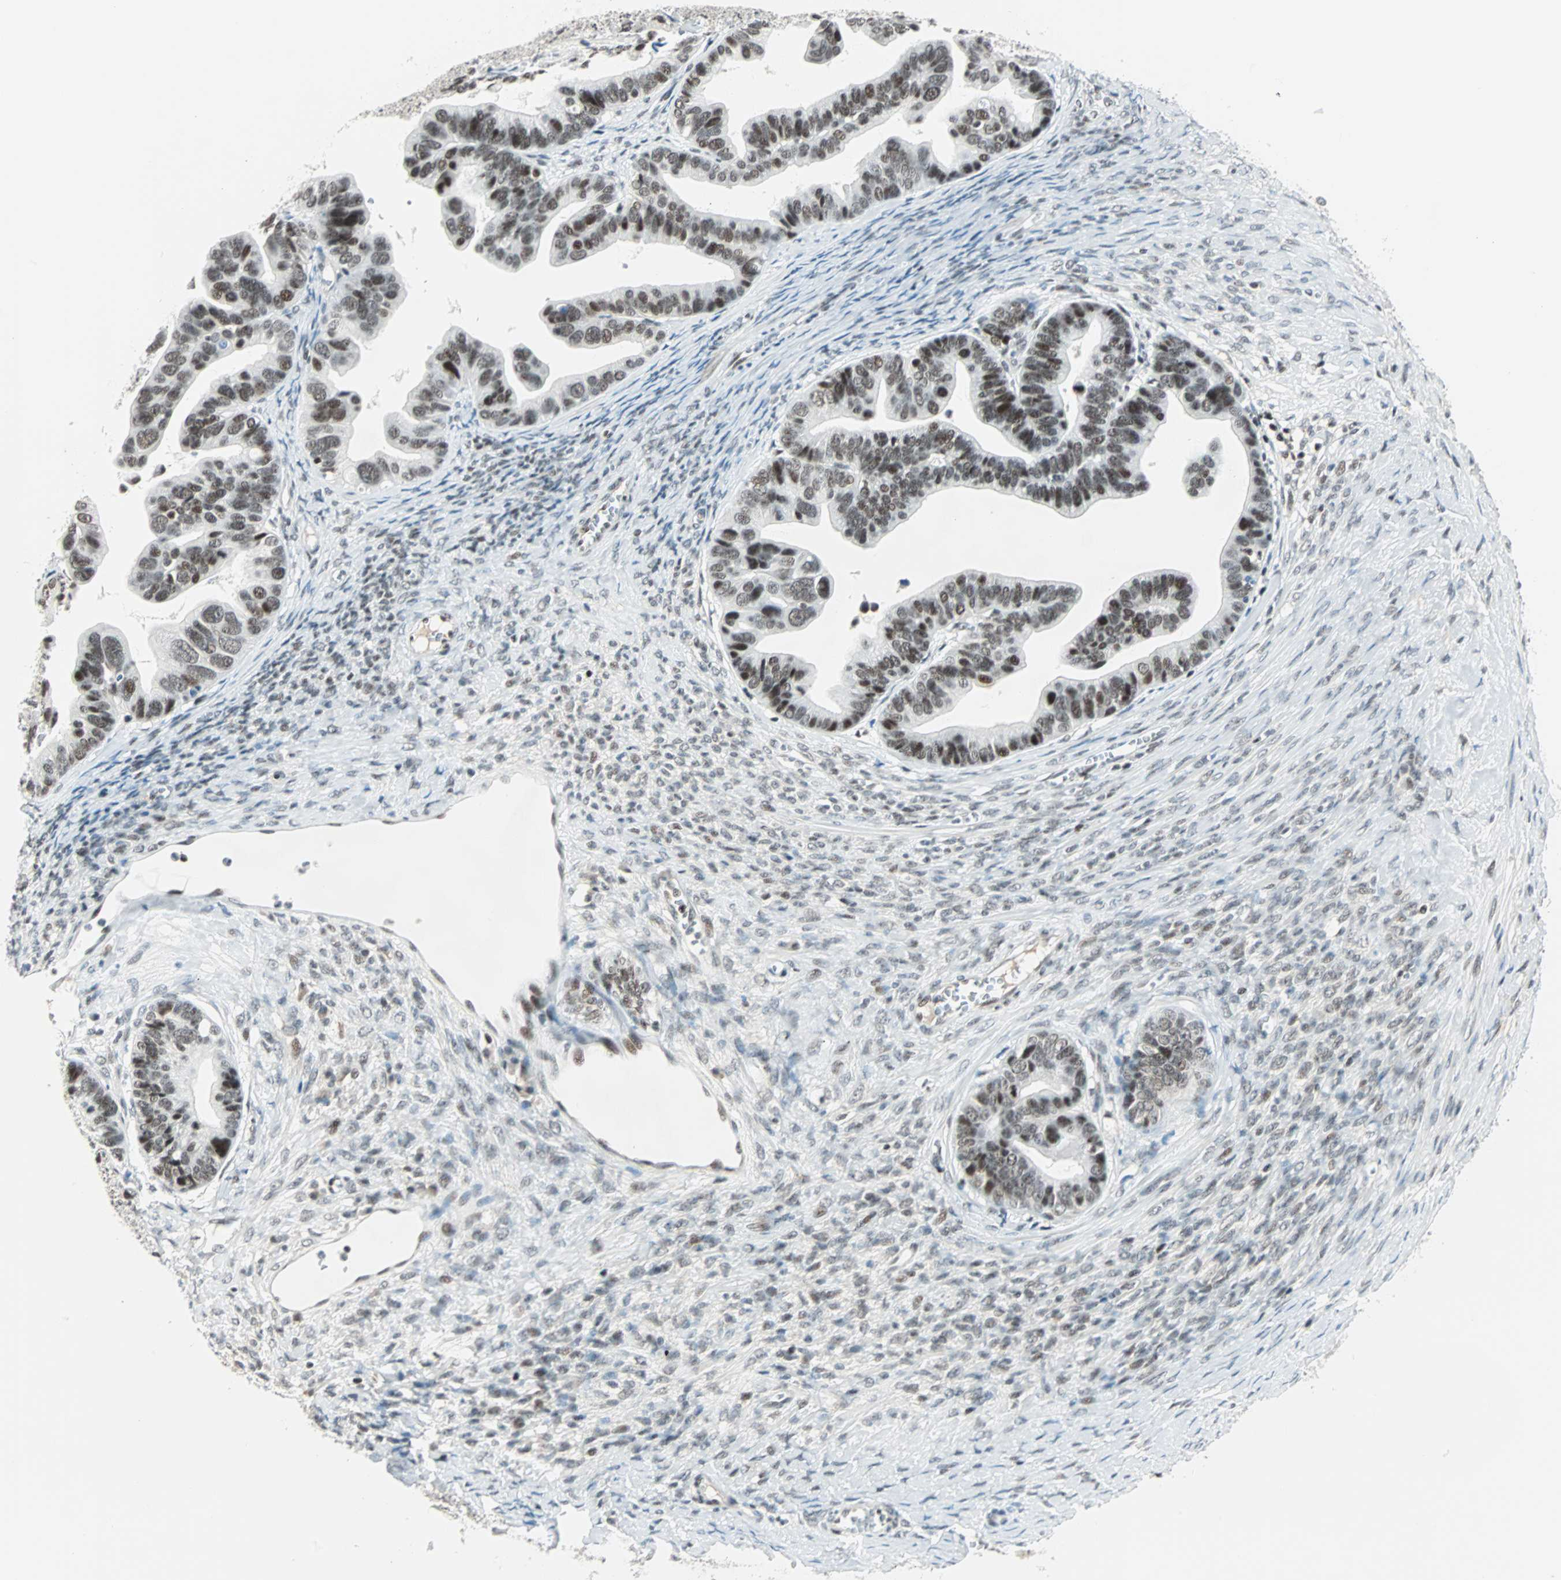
{"staining": {"intensity": "strong", "quantity": ">75%", "location": "nuclear"}, "tissue": "ovarian cancer", "cell_type": "Tumor cells", "image_type": "cancer", "snomed": [{"axis": "morphology", "description": "Cystadenocarcinoma, serous, NOS"}, {"axis": "topography", "description": "Ovary"}], "caption": "Brown immunohistochemical staining in human serous cystadenocarcinoma (ovarian) demonstrates strong nuclear expression in about >75% of tumor cells.", "gene": "SIN3A", "patient": {"sex": "female", "age": 56}}